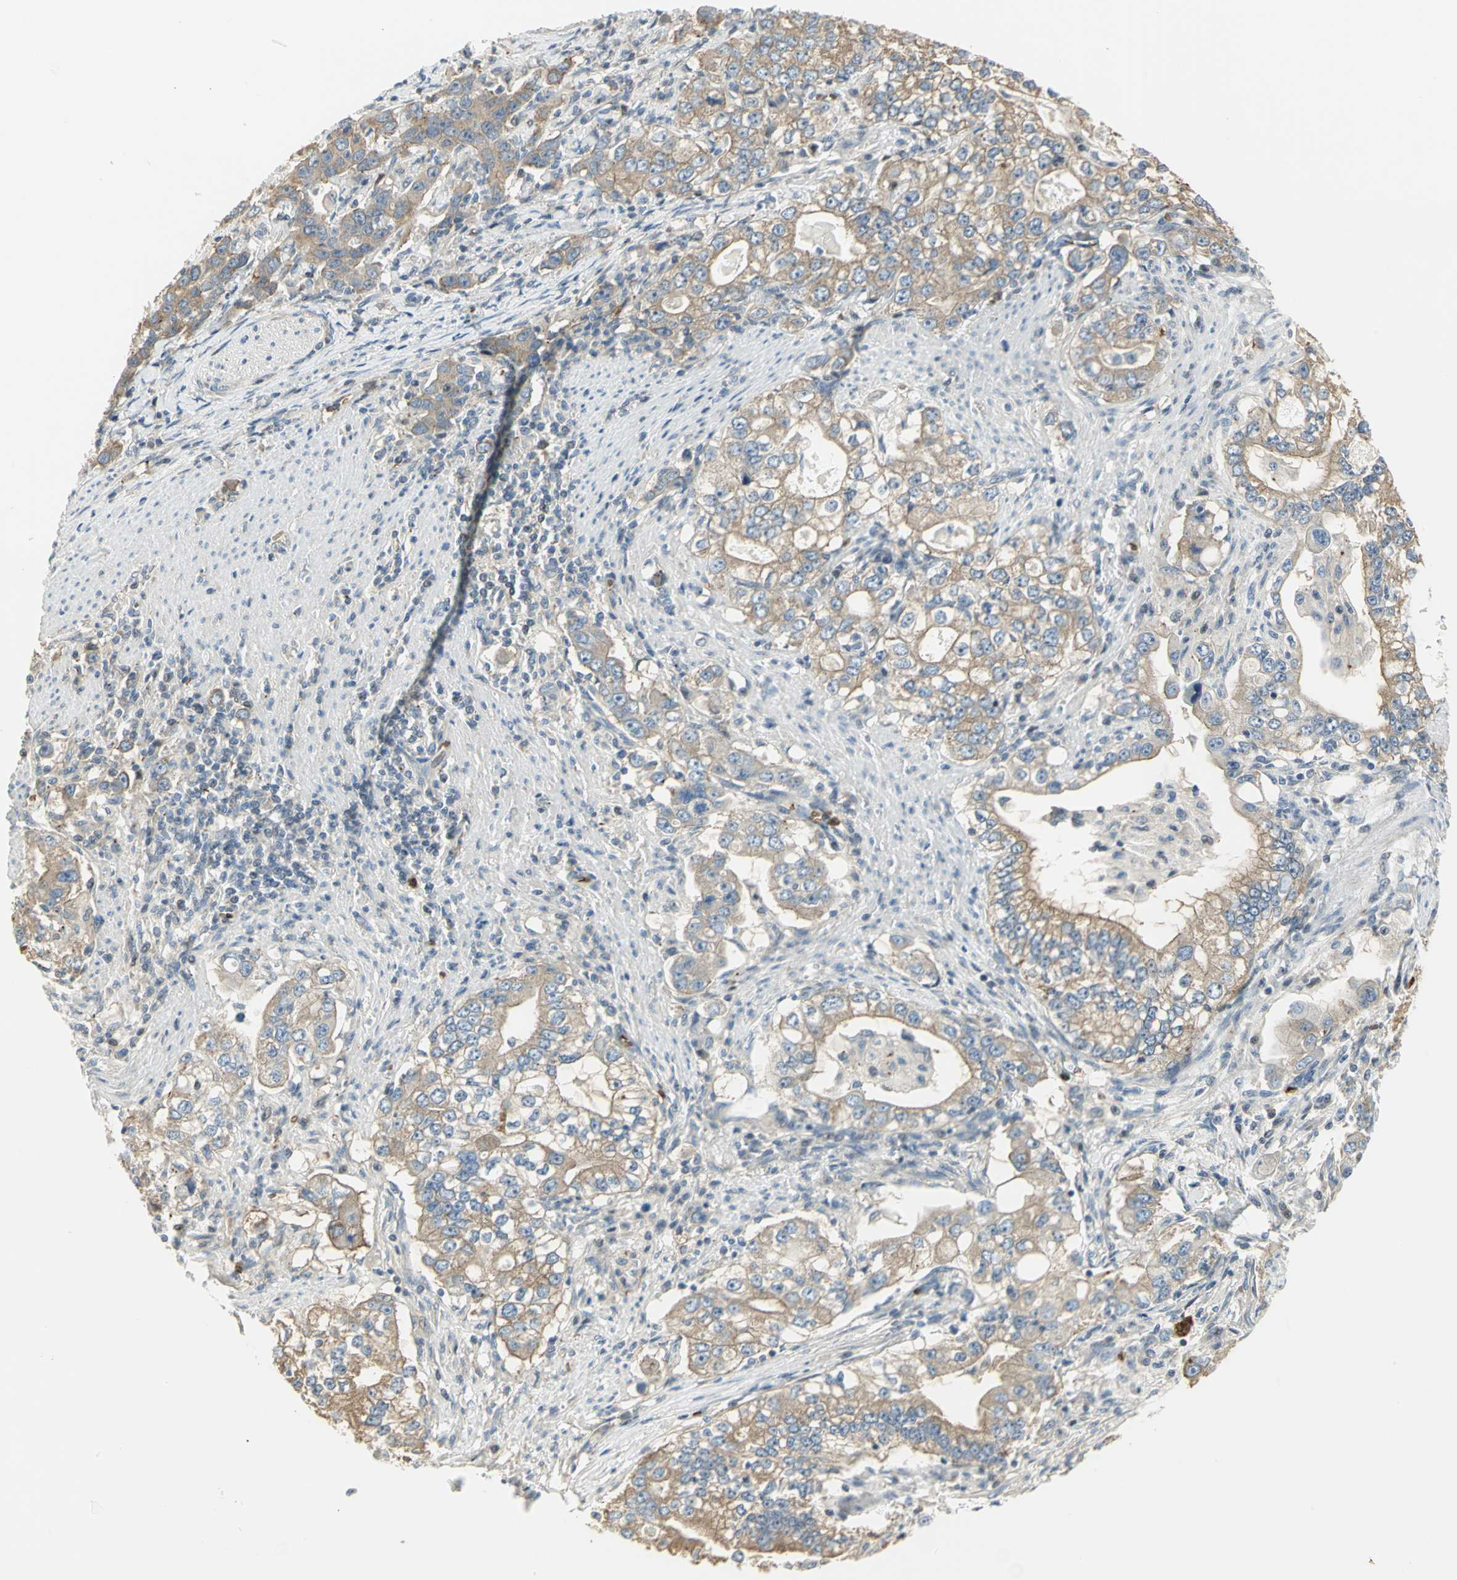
{"staining": {"intensity": "weak", "quantity": ">75%", "location": "cytoplasmic/membranous"}, "tissue": "stomach cancer", "cell_type": "Tumor cells", "image_type": "cancer", "snomed": [{"axis": "morphology", "description": "Adenocarcinoma, NOS"}, {"axis": "topography", "description": "Stomach, lower"}], "caption": "A low amount of weak cytoplasmic/membranous staining is seen in approximately >75% of tumor cells in stomach cancer (adenocarcinoma) tissue.", "gene": "ANK1", "patient": {"sex": "female", "age": 72}}